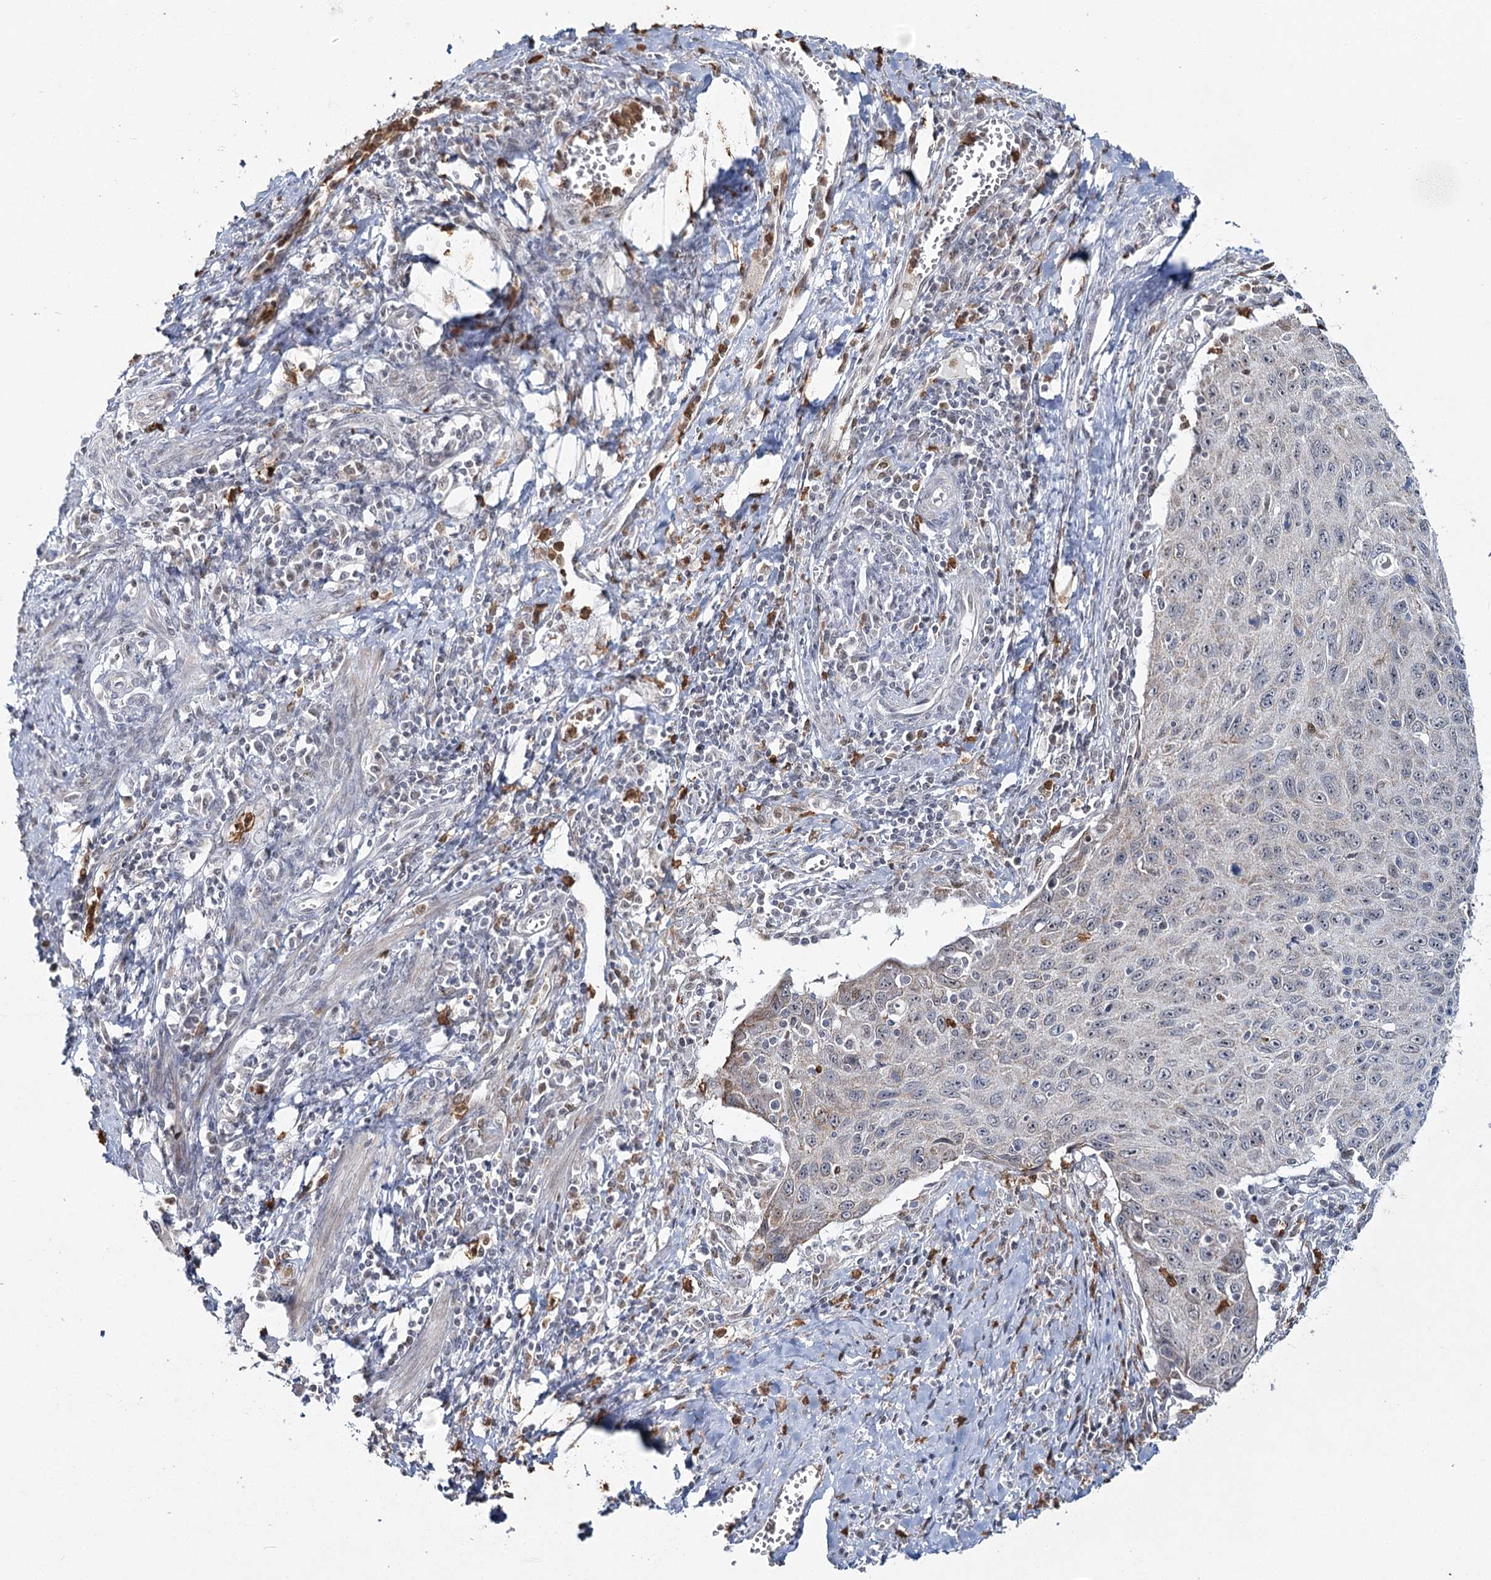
{"staining": {"intensity": "weak", "quantity": "25%-75%", "location": "cytoplasmic/membranous"}, "tissue": "cervical cancer", "cell_type": "Tumor cells", "image_type": "cancer", "snomed": [{"axis": "morphology", "description": "Squamous cell carcinoma, NOS"}, {"axis": "topography", "description": "Cervix"}], "caption": "Weak cytoplasmic/membranous positivity is appreciated in approximately 25%-75% of tumor cells in cervical cancer.", "gene": "ATAD1", "patient": {"sex": "female", "age": 53}}